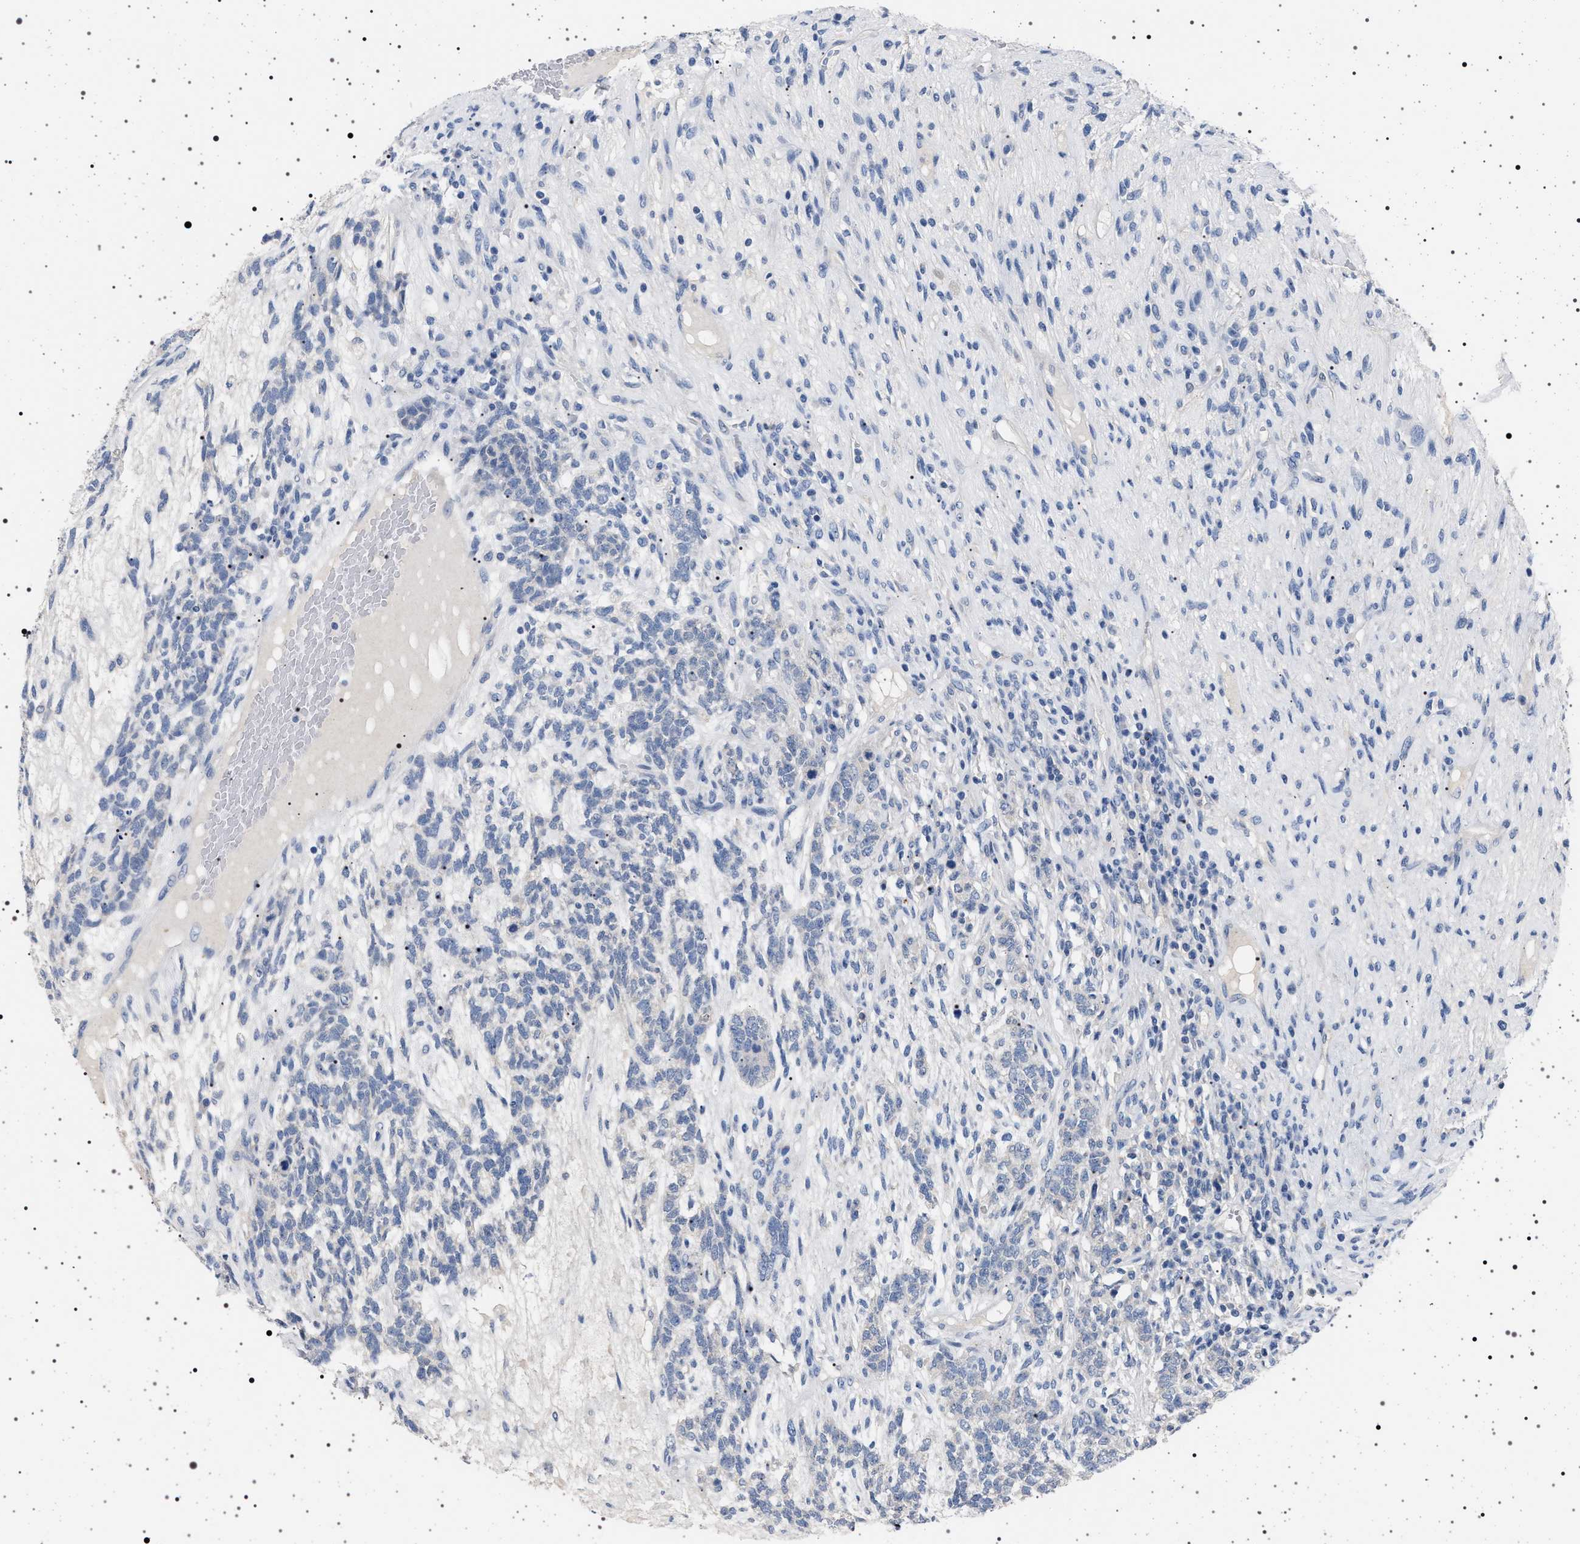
{"staining": {"intensity": "negative", "quantity": "none", "location": "none"}, "tissue": "testis cancer", "cell_type": "Tumor cells", "image_type": "cancer", "snomed": [{"axis": "morphology", "description": "Seminoma, NOS"}, {"axis": "topography", "description": "Testis"}], "caption": "Protein analysis of seminoma (testis) shows no significant staining in tumor cells.", "gene": "NAT9", "patient": {"sex": "male", "age": 28}}